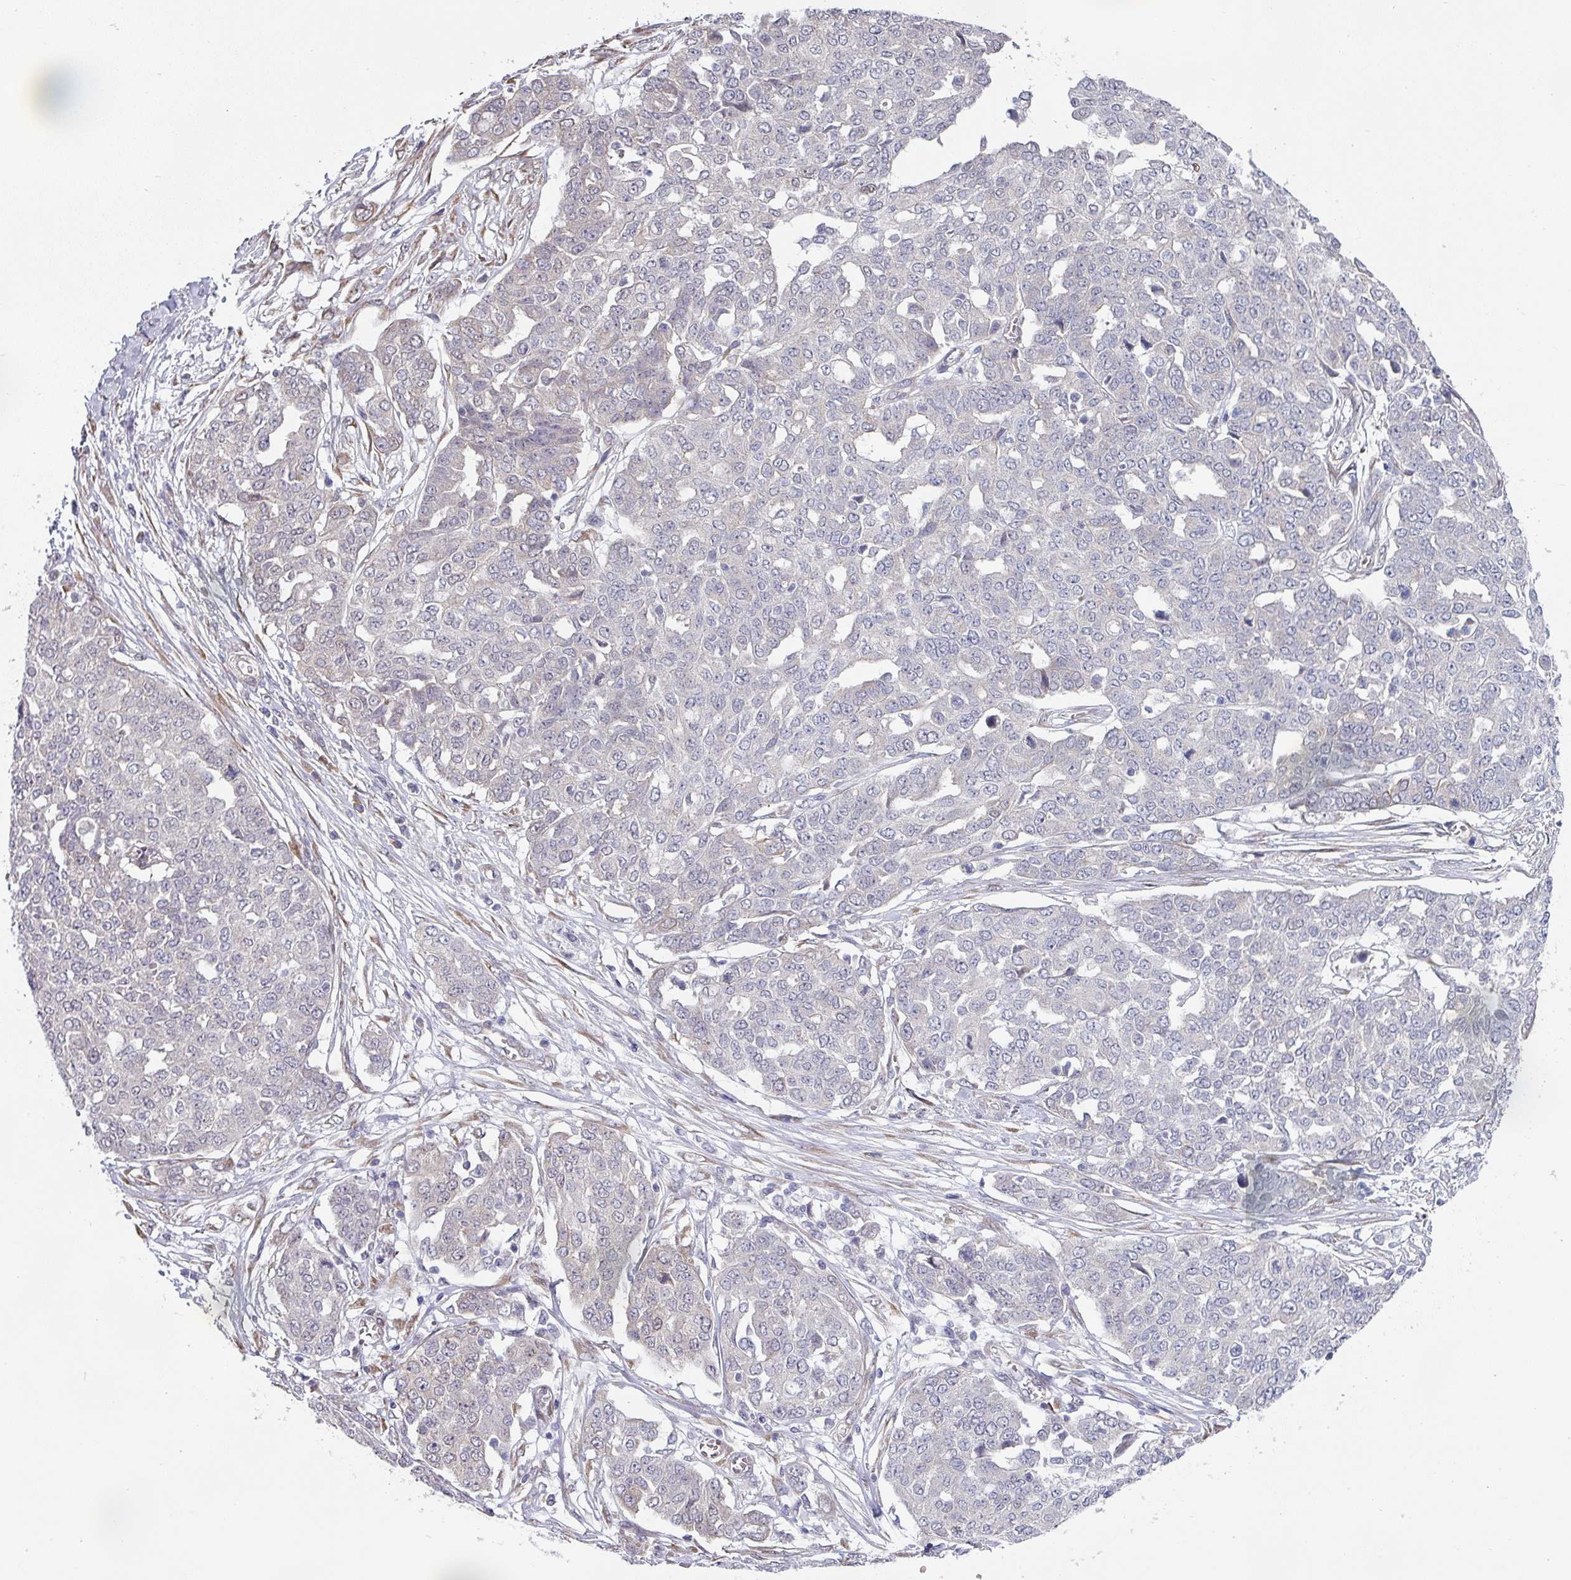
{"staining": {"intensity": "negative", "quantity": "none", "location": "none"}, "tissue": "ovarian cancer", "cell_type": "Tumor cells", "image_type": "cancer", "snomed": [{"axis": "morphology", "description": "Cystadenocarcinoma, serous, NOS"}, {"axis": "topography", "description": "Soft tissue"}, {"axis": "topography", "description": "Ovary"}], "caption": "The micrograph displays no significant expression in tumor cells of ovarian serous cystadenocarcinoma.", "gene": "TMED5", "patient": {"sex": "female", "age": 57}}